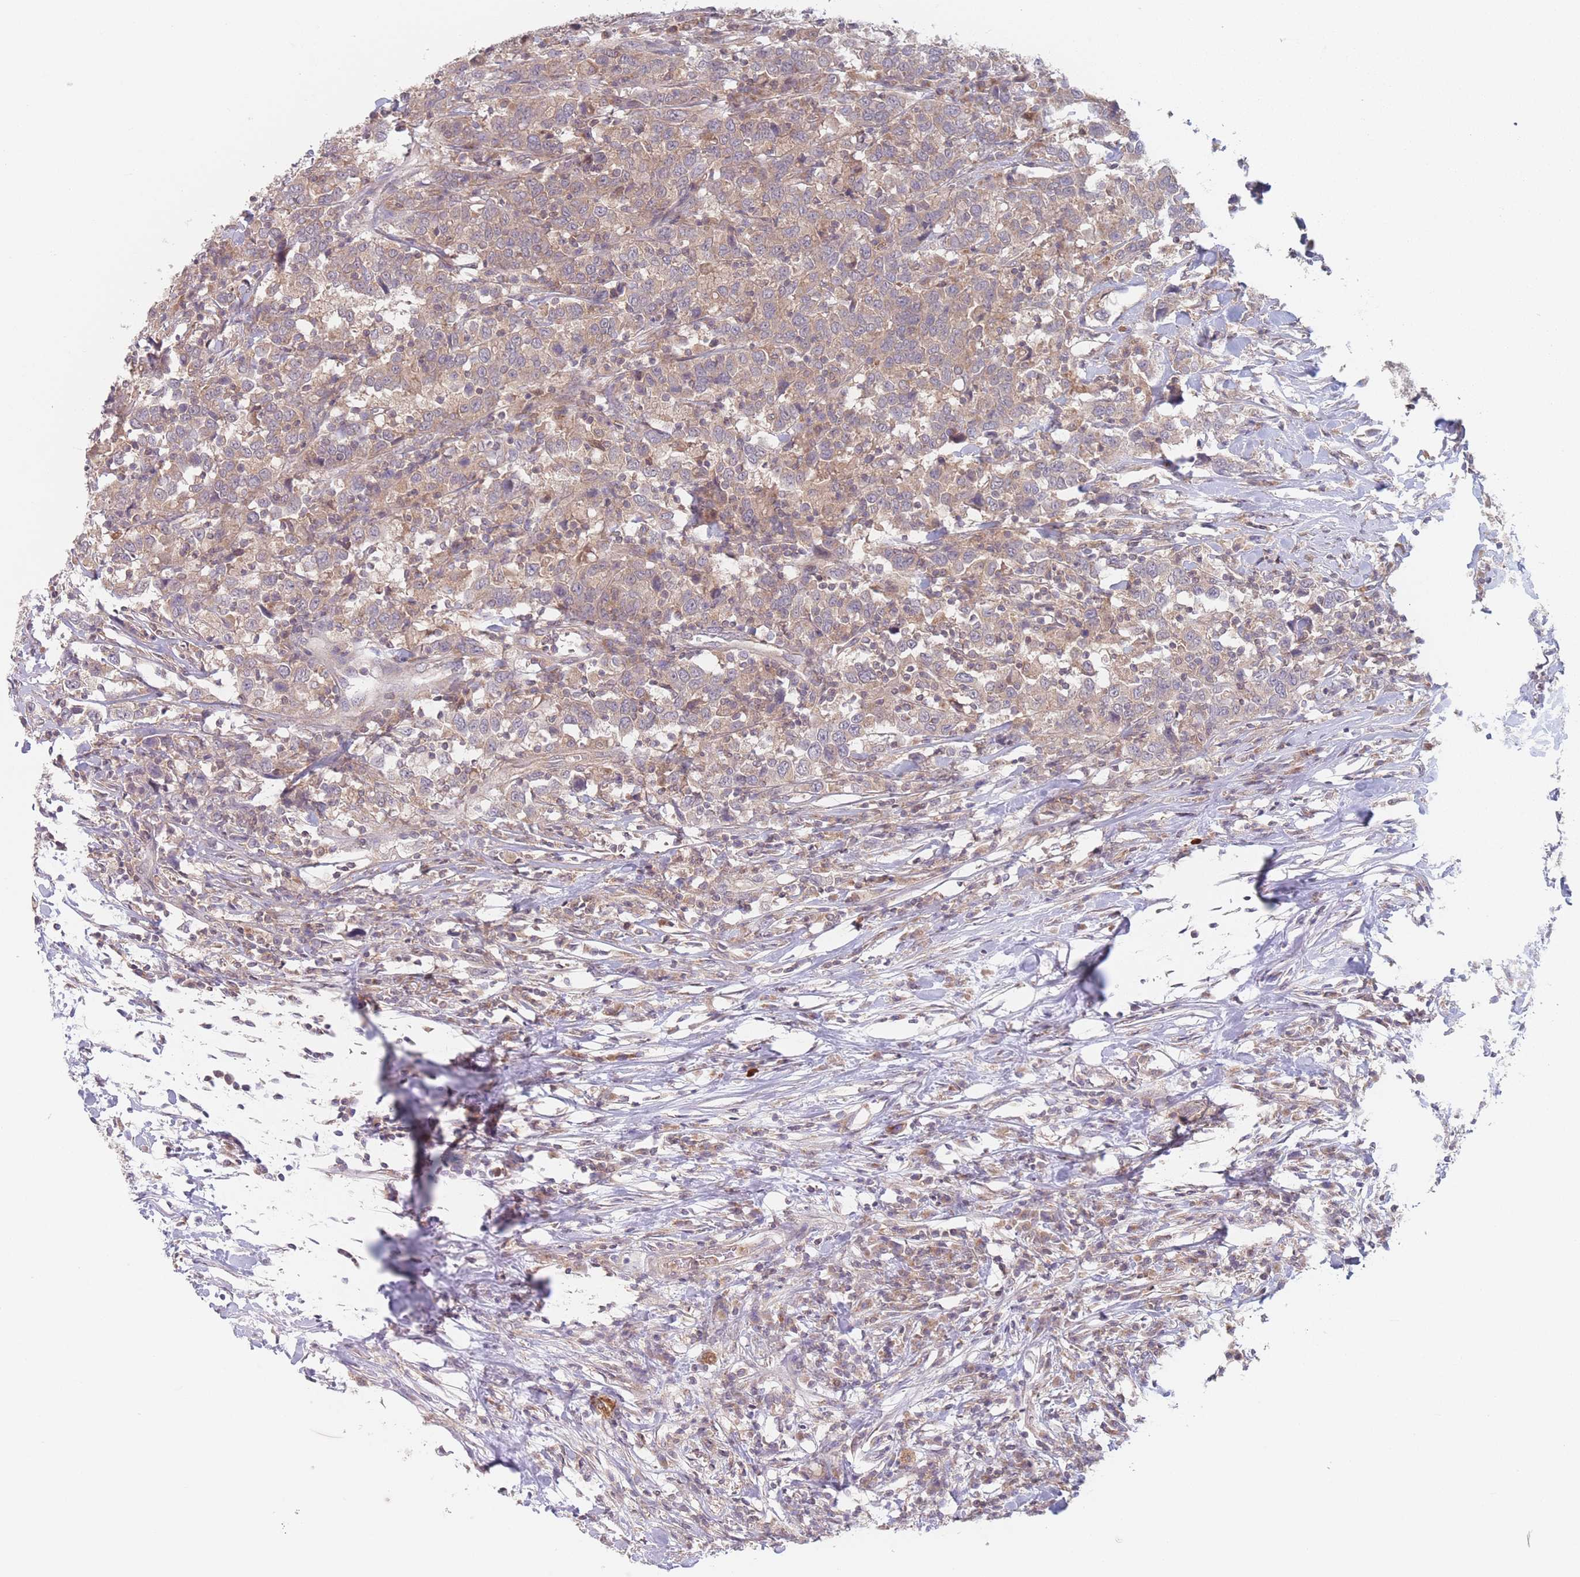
{"staining": {"intensity": "weak", "quantity": ">75%", "location": "cytoplasmic/membranous"}, "tissue": "urothelial cancer", "cell_type": "Tumor cells", "image_type": "cancer", "snomed": [{"axis": "morphology", "description": "Urothelial carcinoma, High grade"}, {"axis": "topography", "description": "Urinary bladder"}], "caption": "Immunohistochemistry (IHC) histopathology image of urothelial cancer stained for a protein (brown), which reveals low levels of weak cytoplasmic/membranous expression in approximately >75% of tumor cells.", "gene": "PPM1A", "patient": {"sex": "male", "age": 61}}